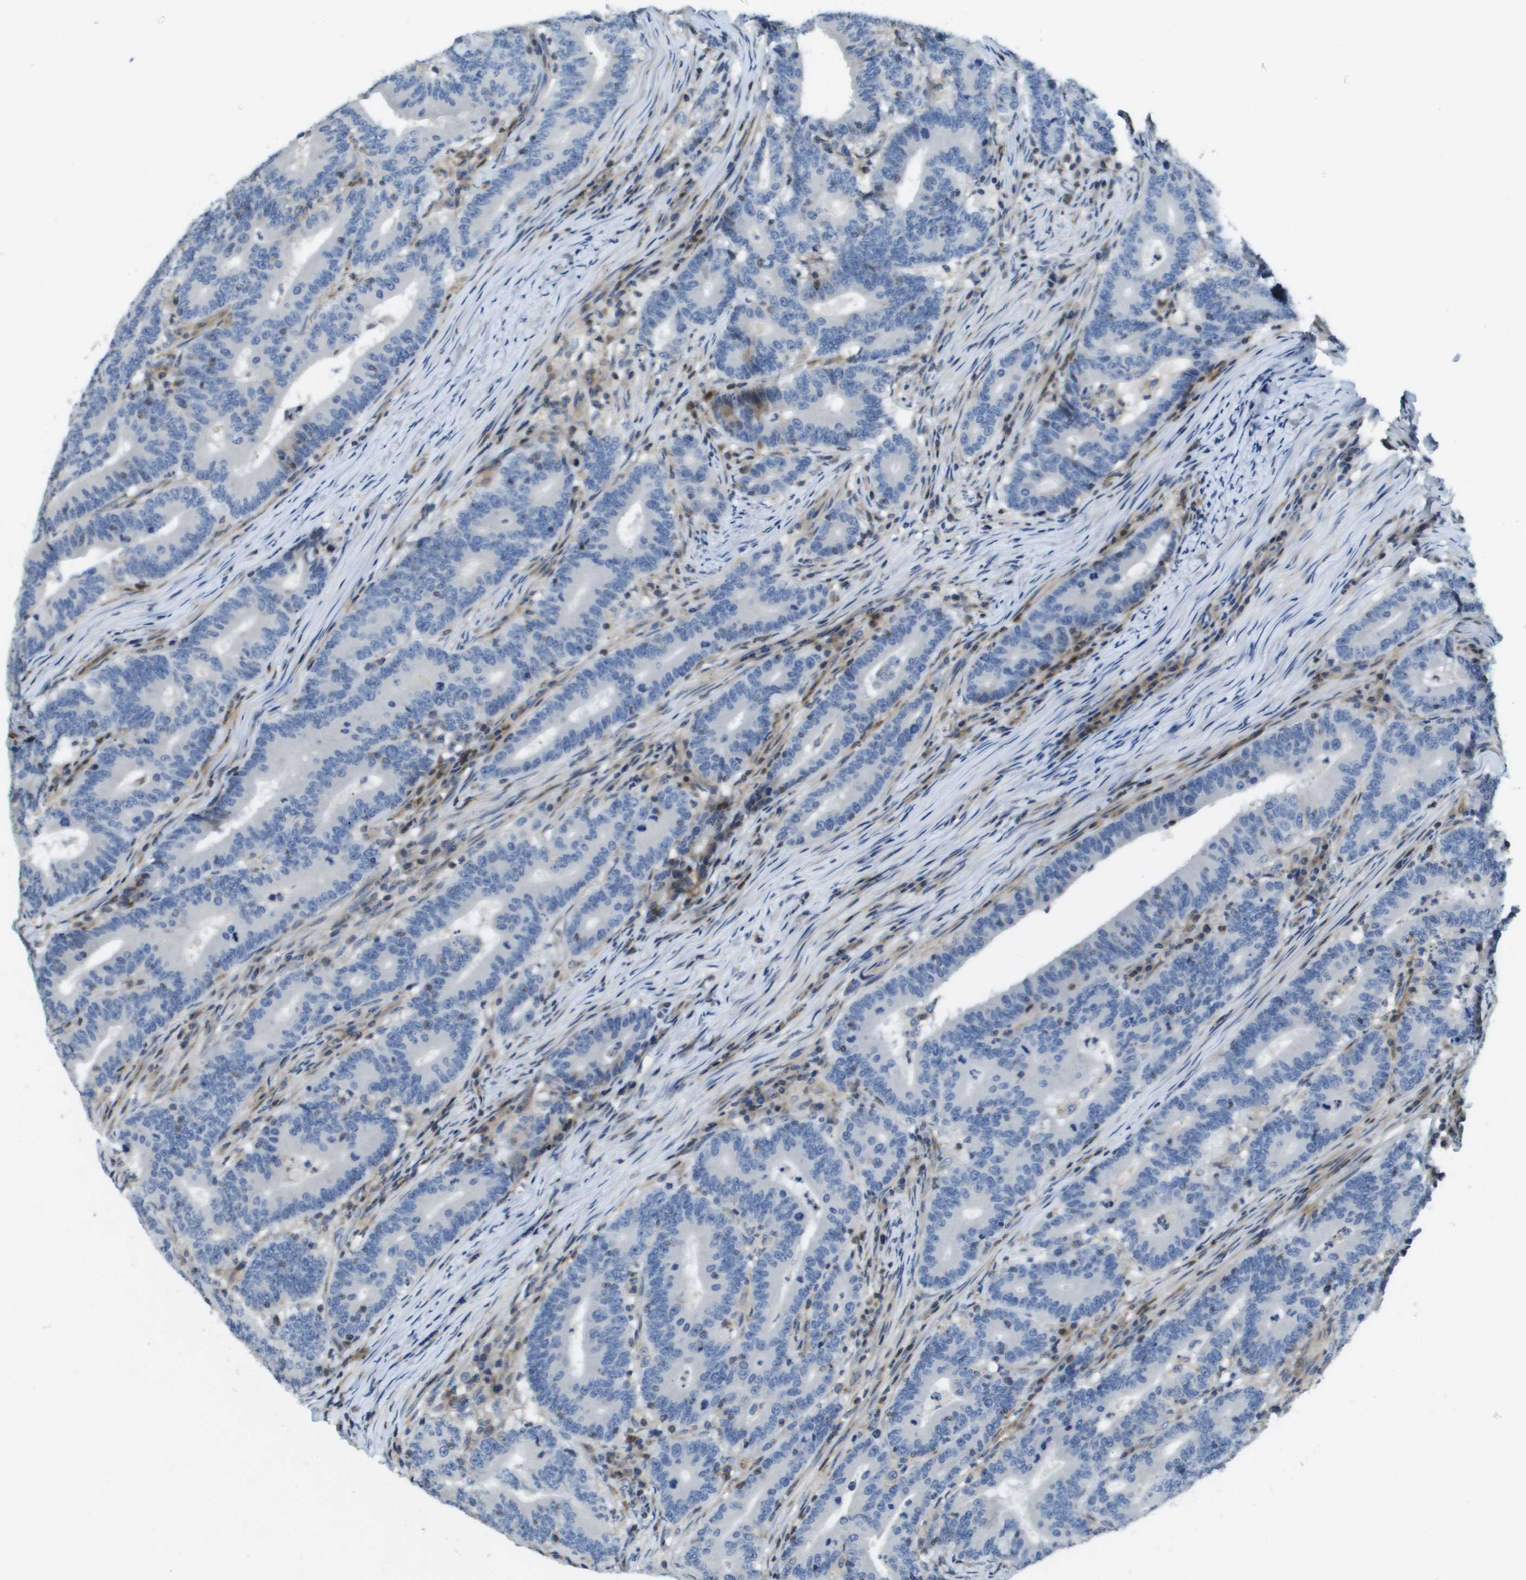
{"staining": {"intensity": "negative", "quantity": "none", "location": "none"}, "tissue": "colorectal cancer", "cell_type": "Tumor cells", "image_type": "cancer", "snomed": [{"axis": "morphology", "description": "Adenocarcinoma, NOS"}, {"axis": "topography", "description": "Colon"}], "caption": "There is no significant expression in tumor cells of colorectal cancer (adenocarcinoma).", "gene": "SCN4B", "patient": {"sex": "female", "age": 66}}